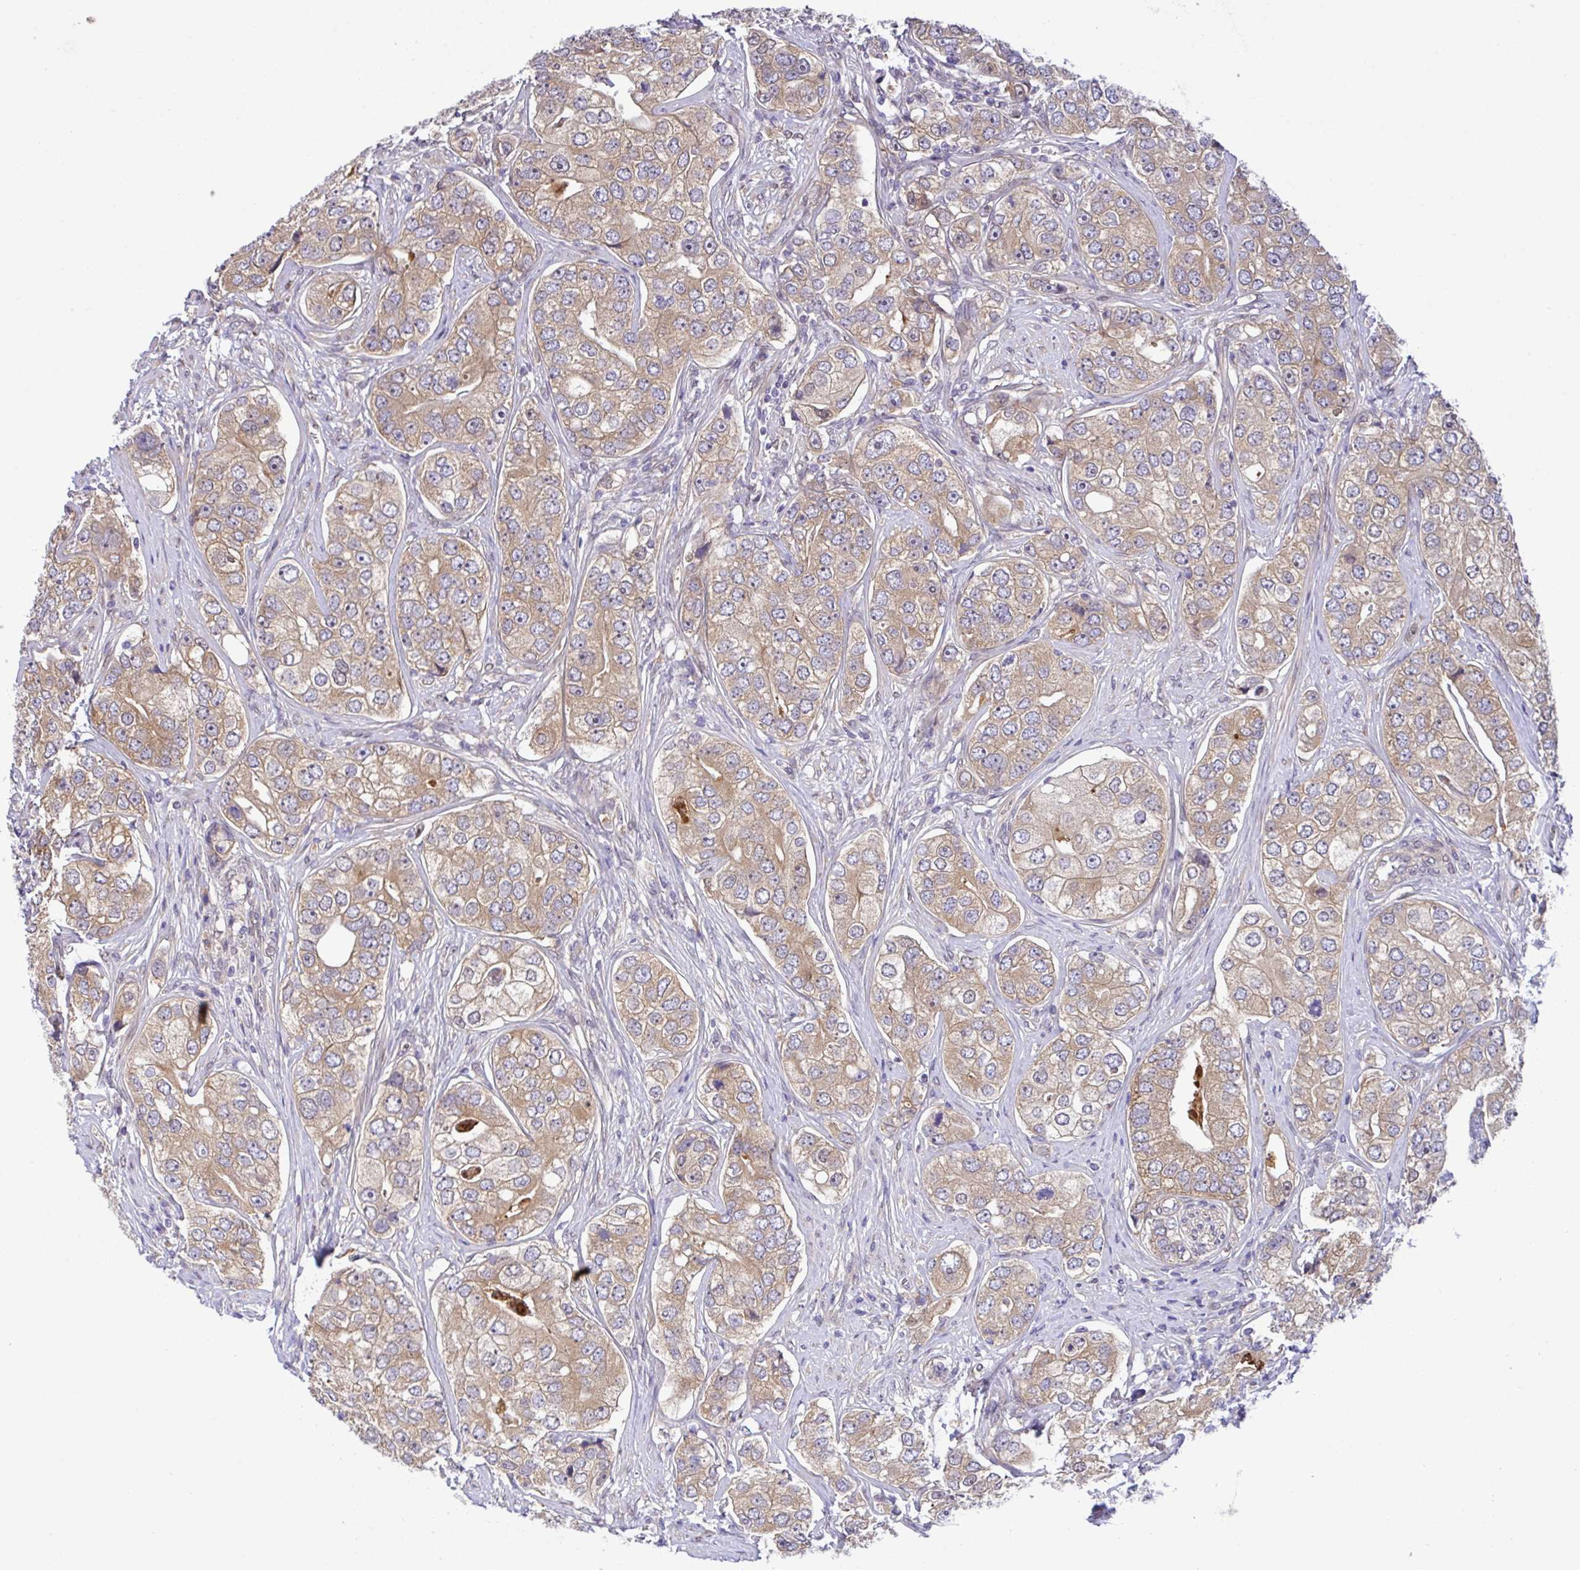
{"staining": {"intensity": "moderate", "quantity": ">75%", "location": "cytoplasmic/membranous"}, "tissue": "prostate cancer", "cell_type": "Tumor cells", "image_type": "cancer", "snomed": [{"axis": "morphology", "description": "Adenocarcinoma, High grade"}, {"axis": "topography", "description": "Prostate"}], "caption": "Immunohistochemistry (IHC) (DAB (3,3'-diaminobenzidine)) staining of human prostate cancer (adenocarcinoma (high-grade)) demonstrates moderate cytoplasmic/membranous protein staining in approximately >75% of tumor cells.", "gene": "UBE4A", "patient": {"sex": "male", "age": 60}}